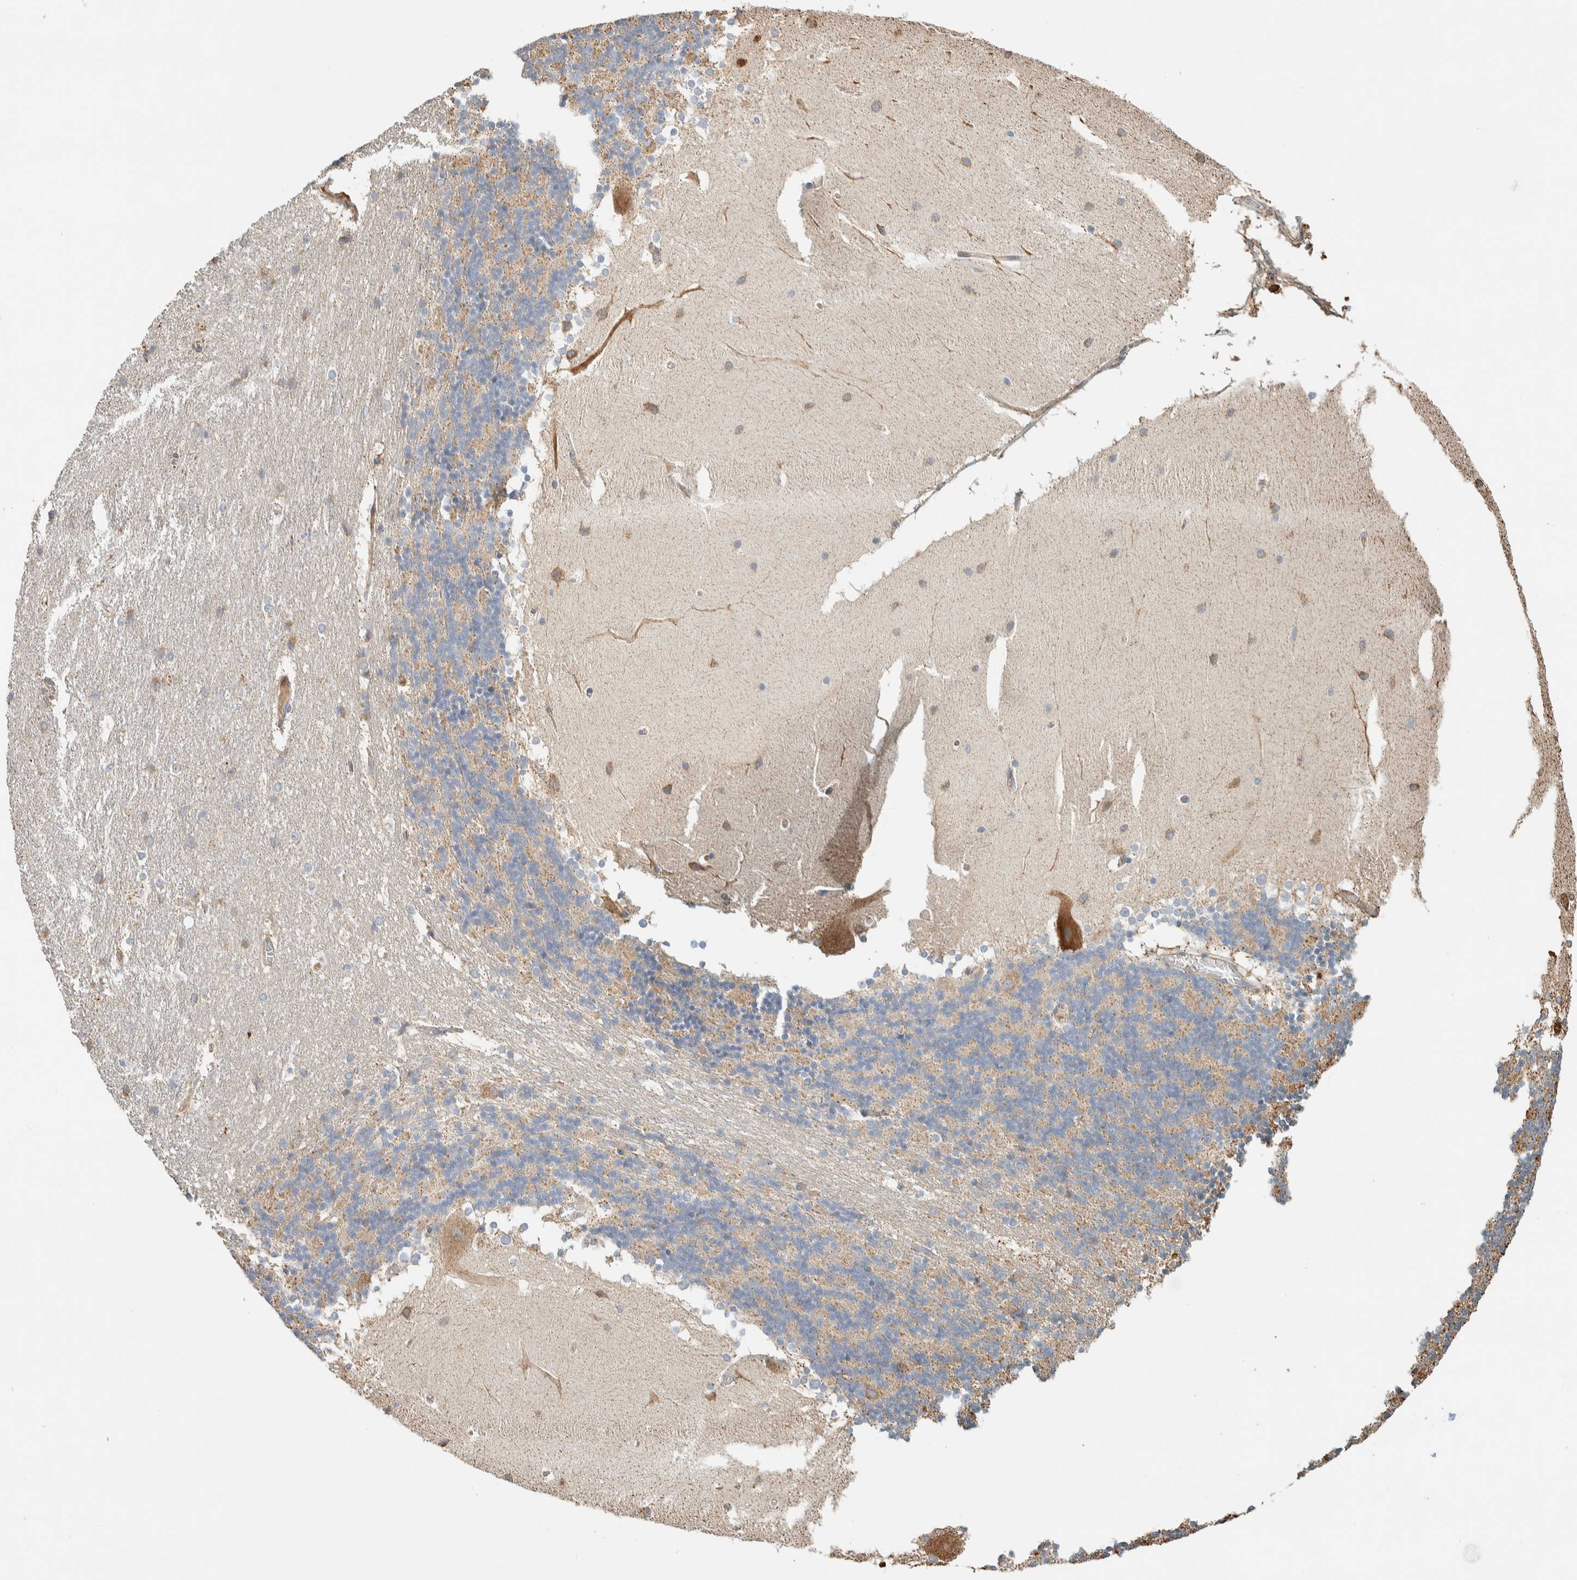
{"staining": {"intensity": "moderate", "quantity": "<25%", "location": "cytoplasmic/membranous"}, "tissue": "cerebellum", "cell_type": "Cells in granular layer", "image_type": "normal", "snomed": [{"axis": "morphology", "description": "Normal tissue, NOS"}, {"axis": "topography", "description": "Cerebellum"}], "caption": "Immunohistochemical staining of benign cerebellum reveals <25% levels of moderate cytoplasmic/membranous protein expression in approximately <25% of cells in granular layer.", "gene": "RAB11FIP1", "patient": {"sex": "female", "age": 19}}